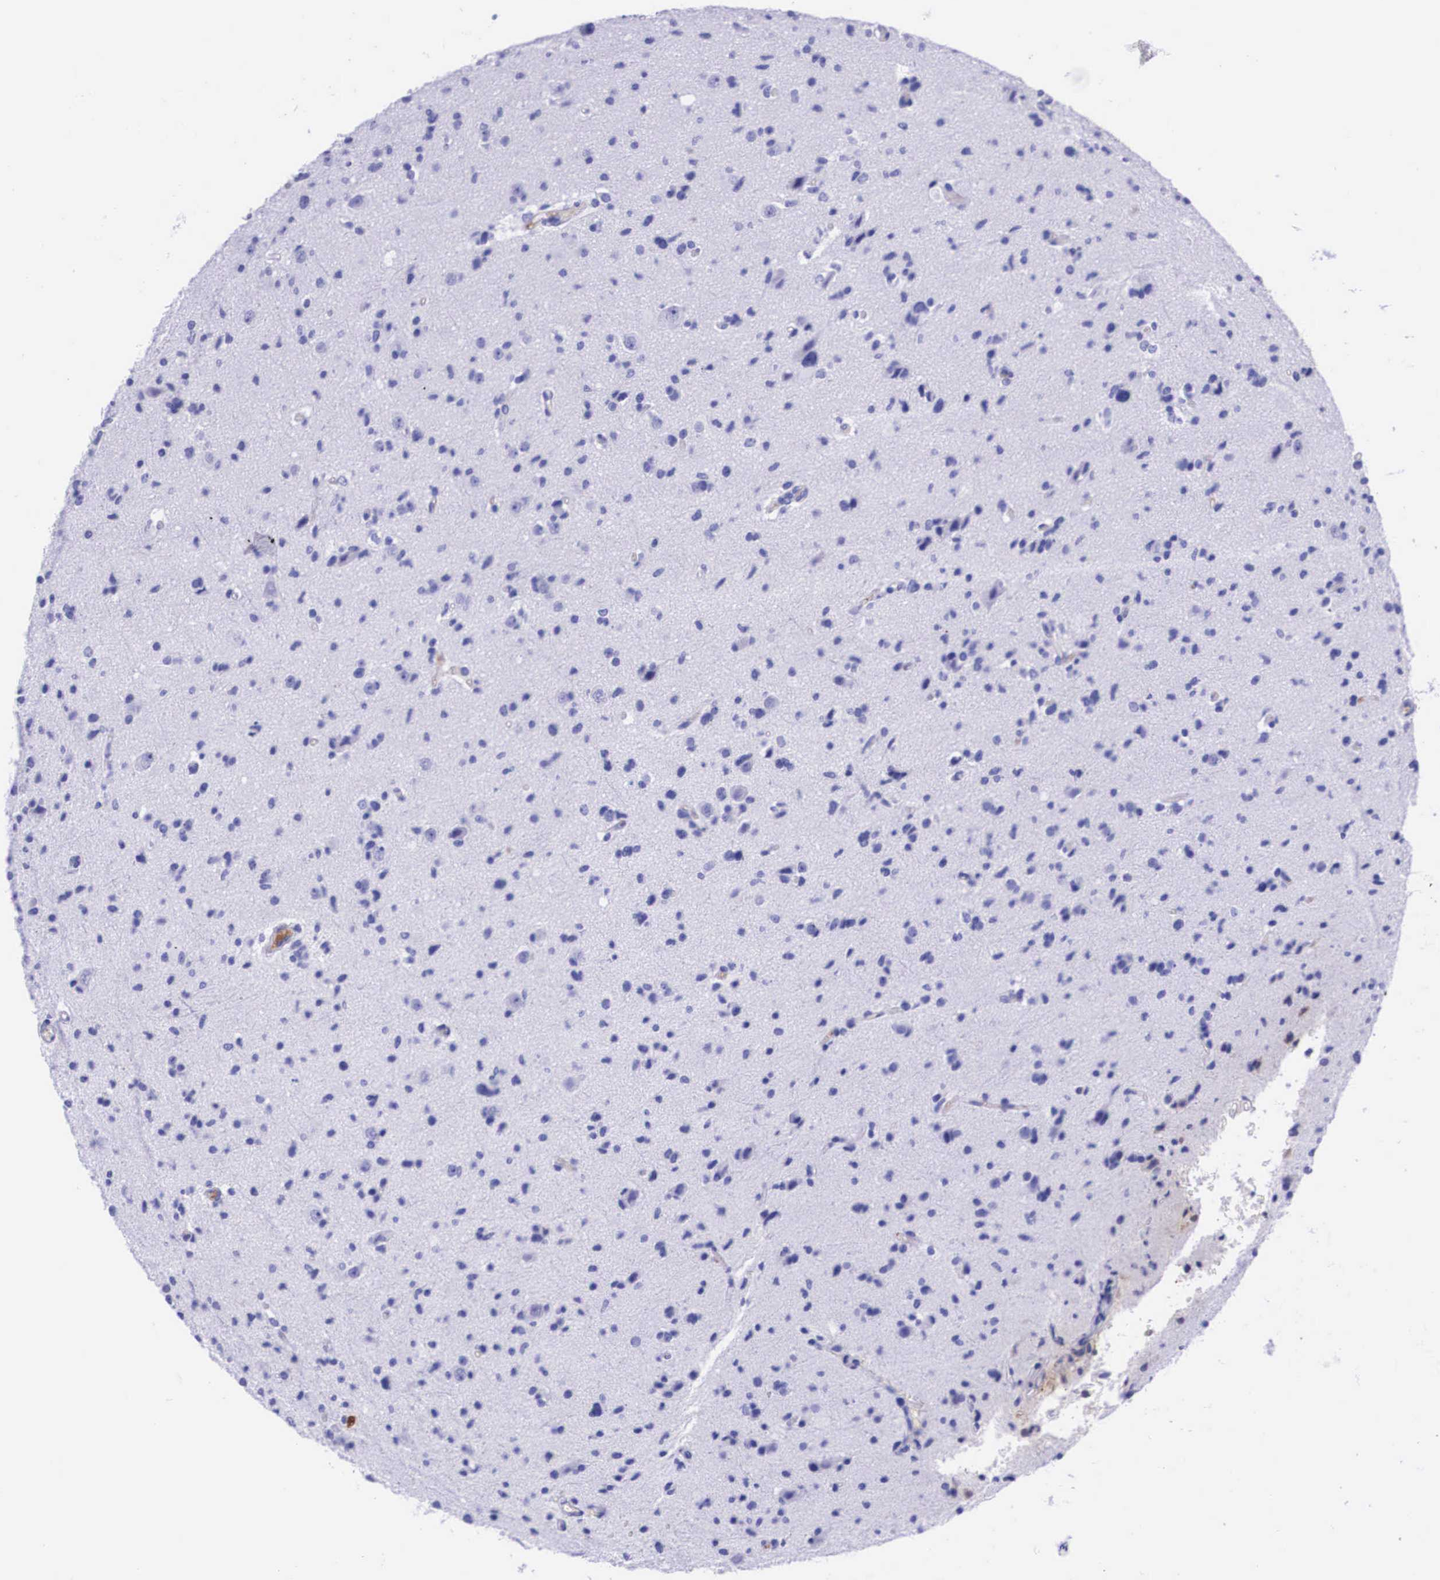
{"staining": {"intensity": "negative", "quantity": "none", "location": "none"}, "tissue": "glioma", "cell_type": "Tumor cells", "image_type": "cancer", "snomed": [{"axis": "morphology", "description": "Glioma, malignant, Low grade"}, {"axis": "topography", "description": "Brain"}], "caption": "A high-resolution micrograph shows immunohistochemistry staining of malignant glioma (low-grade), which exhibits no significant staining in tumor cells.", "gene": "PLG", "patient": {"sex": "female", "age": 46}}